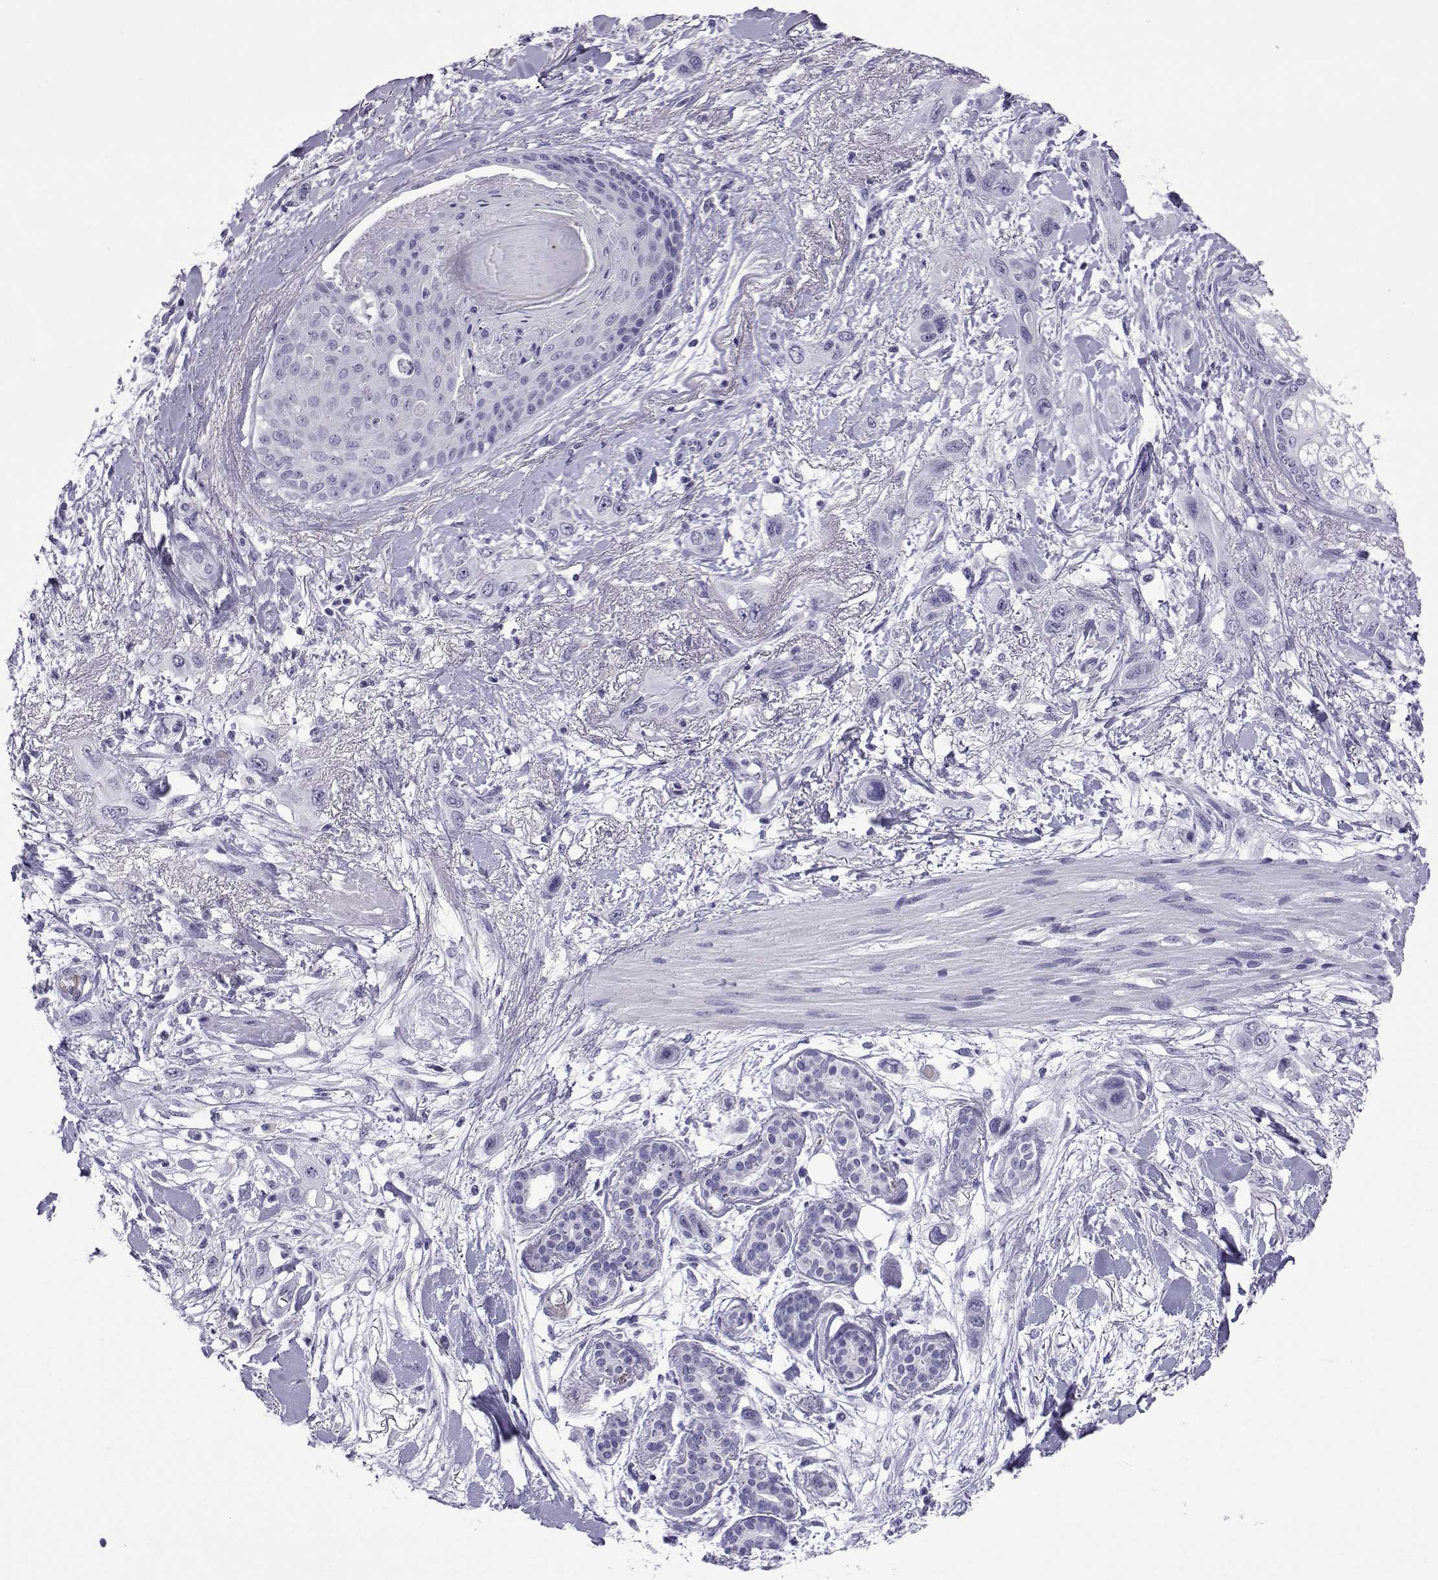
{"staining": {"intensity": "negative", "quantity": "none", "location": "none"}, "tissue": "skin cancer", "cell_type": "Tumor cells", "image_type": "cancer", "snomed": [{"axis": "morphology", "description": "Squamous cell carcinoma, NOS"}, {"axis": "topography", "description": "Skin"}], "caption": "DAB (3,3'-diaminobenzidine) immunohistochemical staining of skin cancer (squamous cell carcinoma) reveals no significant expression in tumor cells.", "gene": "ACTL7A", "patient": {"sex": "male", "age": 79}}